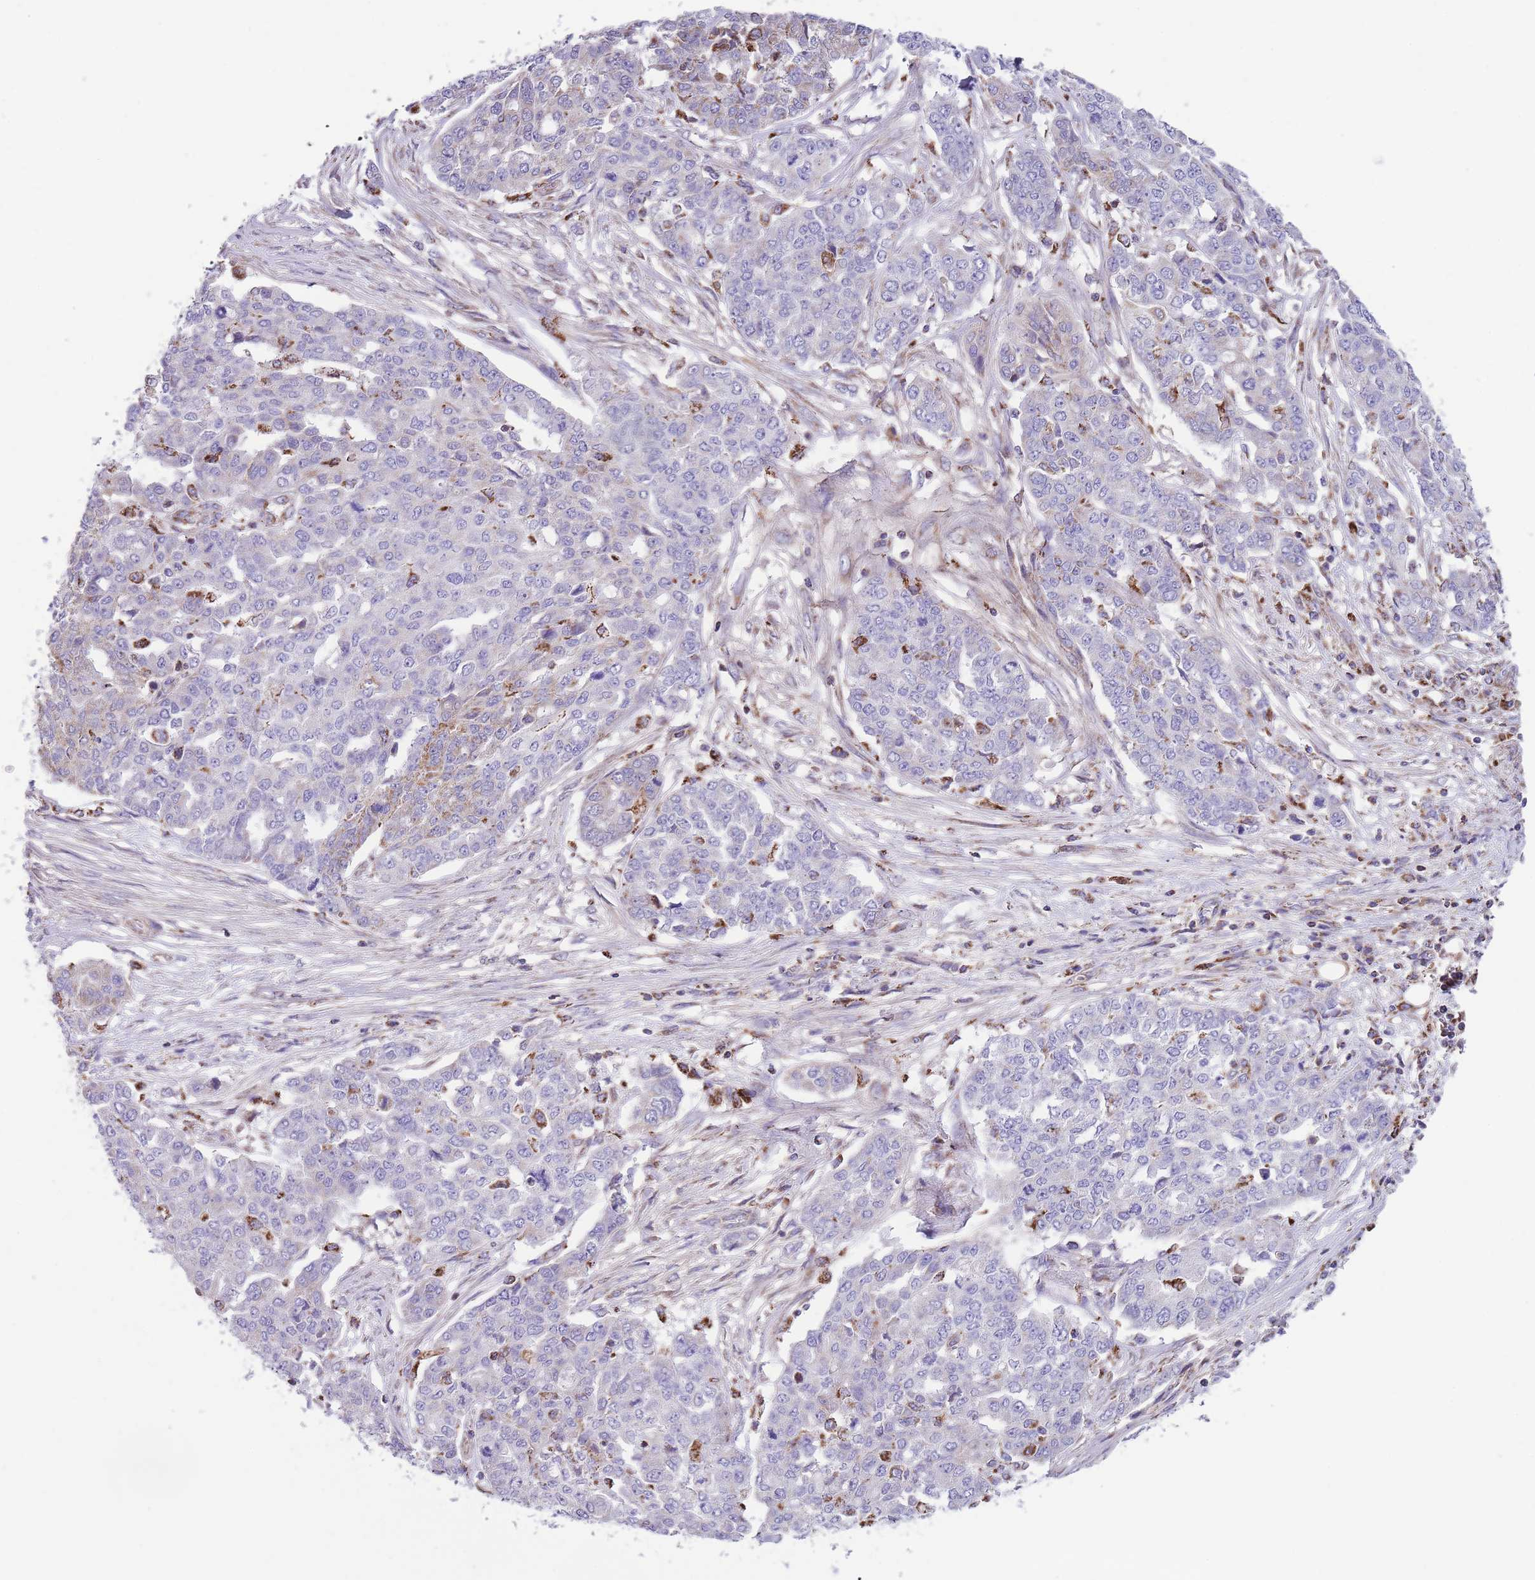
{"staining": {"intensity": "strong", "quantity": "<25%", "location": "cytoplasmic/membranous"}, "tissue": "ovarian cancer", "cell_type": "Tumor cells", "image_type": "cancer", "snomed": [{"axis": "morphology", "description": "Cystadenocarcinoma, serous, NOS"}, {"axis": "topography", "description": "Soft tissue"}, {"axis": "topography", "description": "Ovary"}], "caption": "A medium amount of strong cytoplasmic/membranous staining is present in about <25% of tumor cells in ovarian serous cystadenocarcinoma tissue. Nuclei are stained in blue.", "gene": "ST3GAL3", "patient": {"sex": "female", "age": 57}}